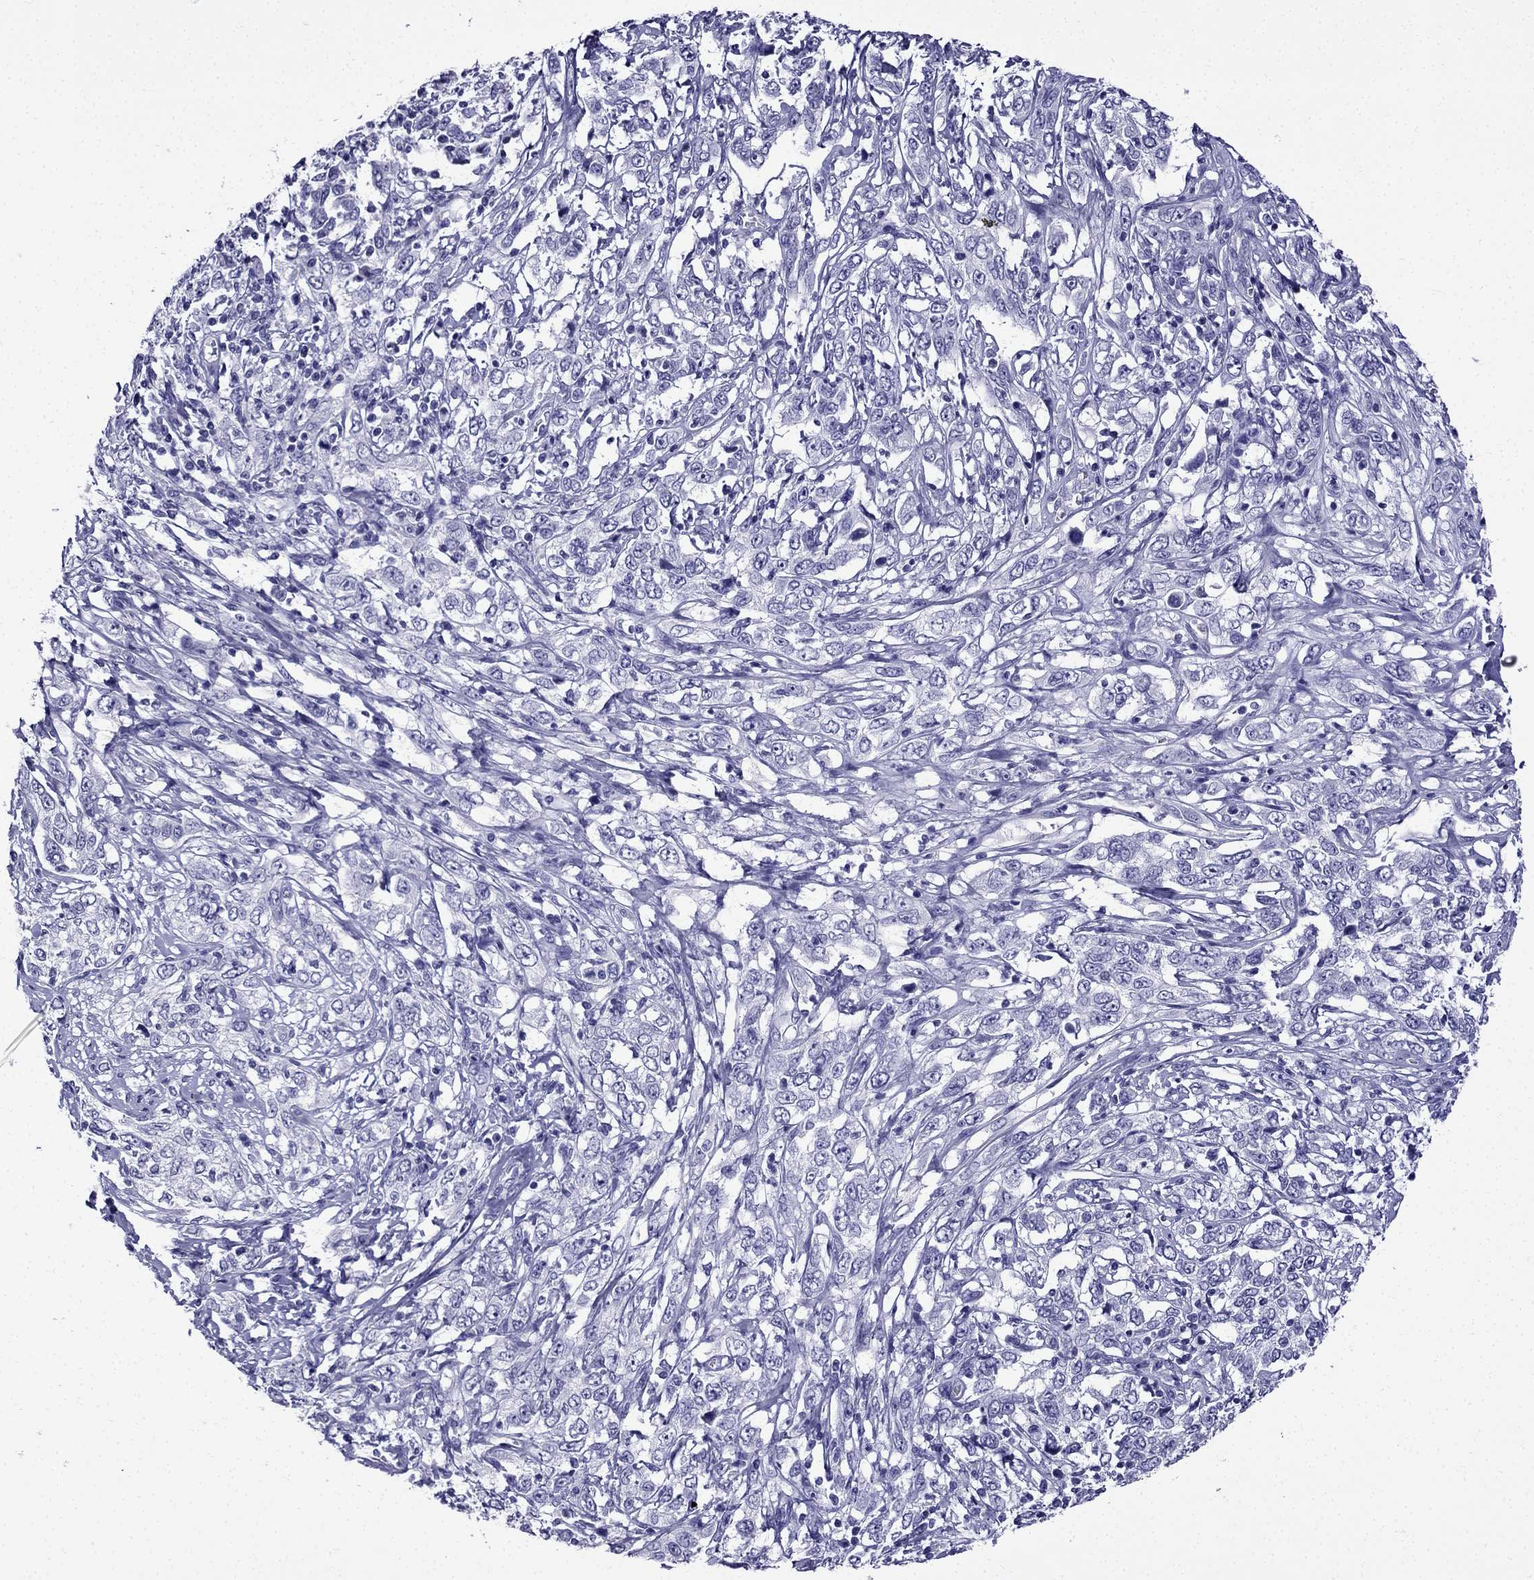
{"staining": {"intensity": "negative", "quantity": "none", "location": "none"}, "tissue": "cervical cancer", "cell_type": "Tumor cells", "image_type": "cancer", "snomed": [{"axis": "morphology", "description": "Adenocarcinoma, NOS"}, {"axis": "topography", "description": "Cervix"}], "caption": "The IHC micrograph has no significant expression in tumor cells of cervical cancer (adenocarcinoma) tissue.", "gene": "ERC2", "patient": {"sex": "female", "age": 40}}